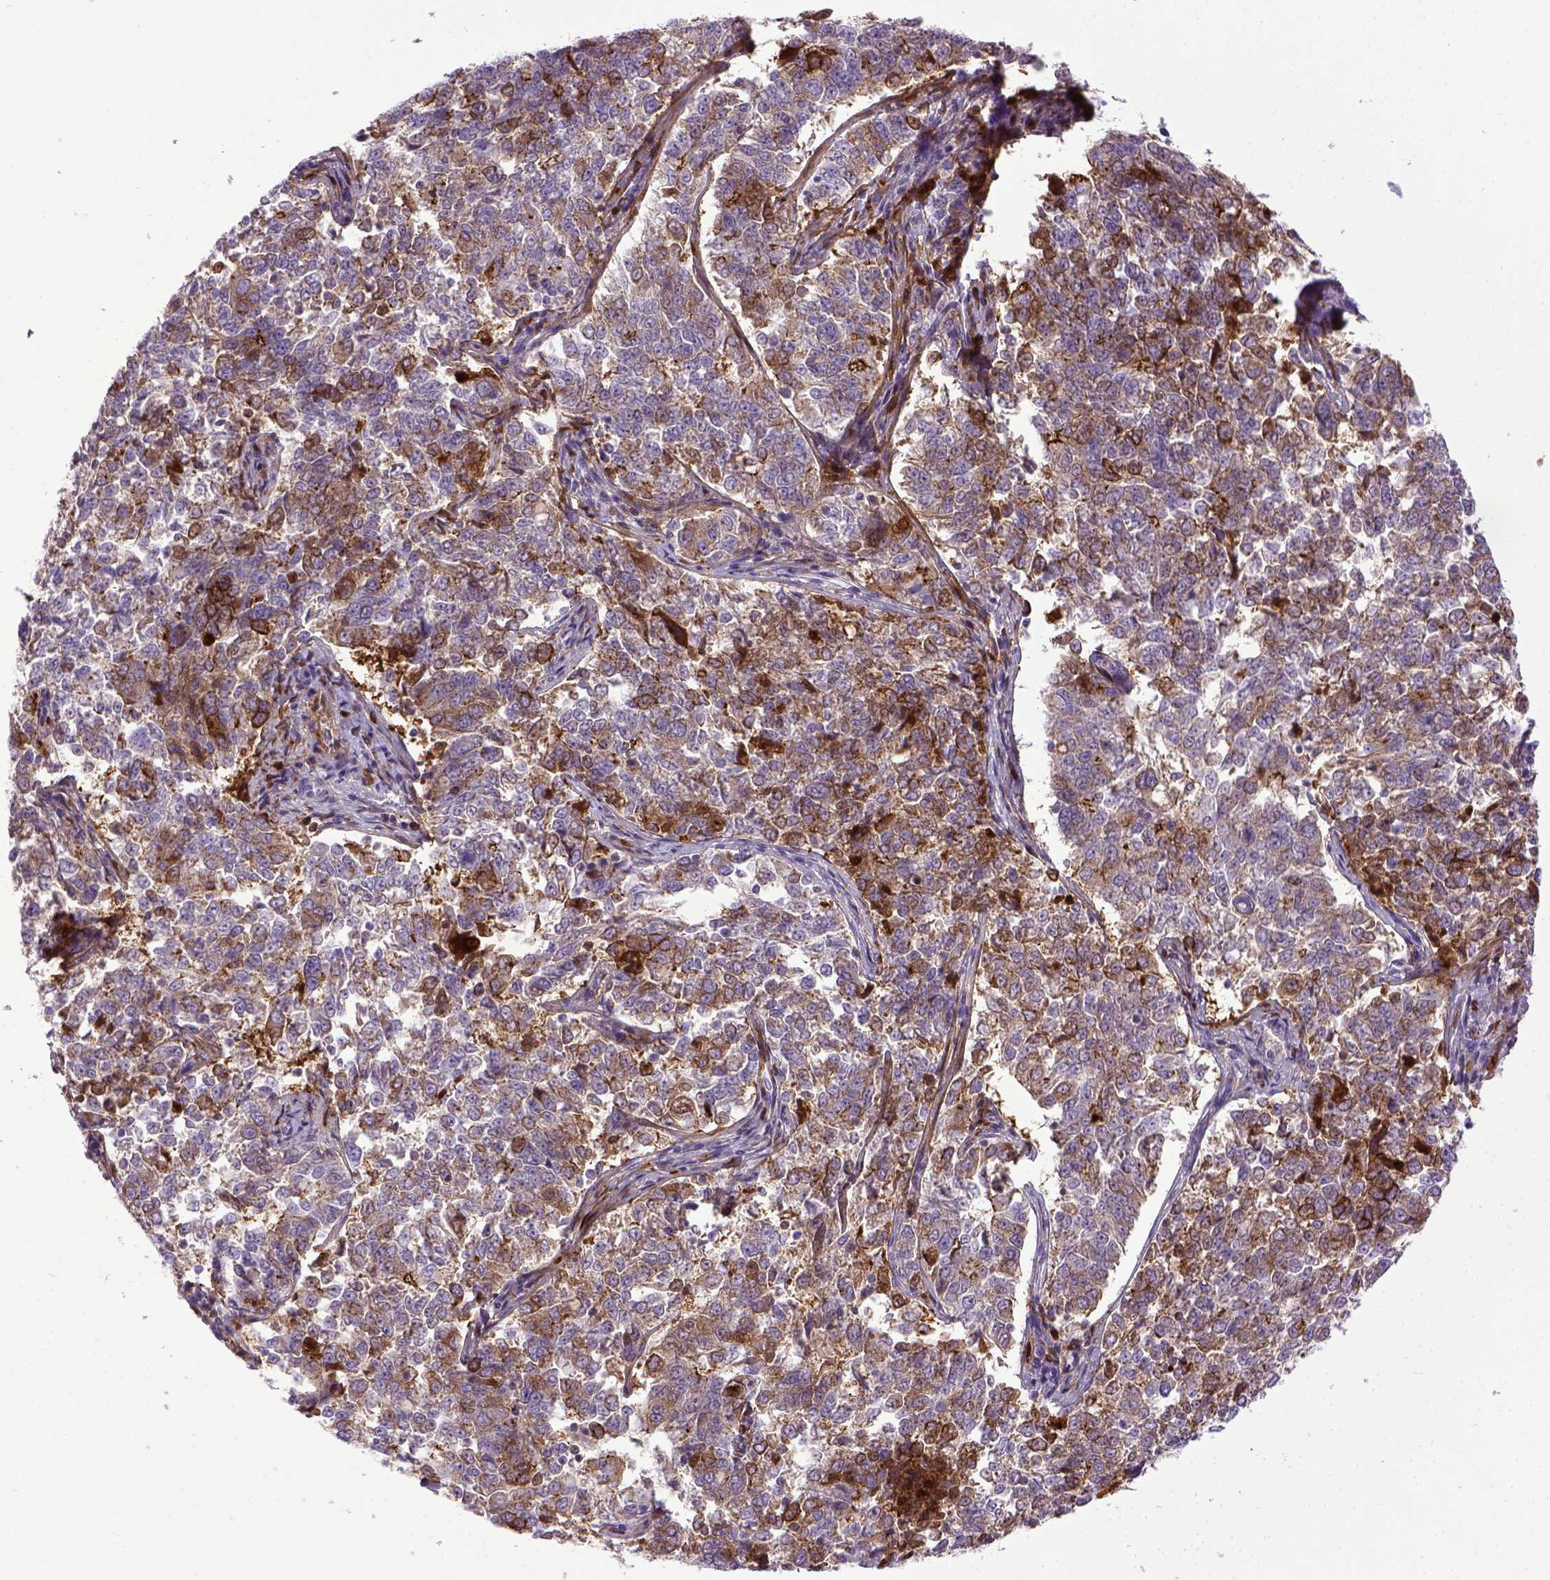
{"staining": {"intensity": "moderate", "quantity": ">75%", "location": "cytoplasmic/membranous"}, "tissue": "endometrial cancer", "cell_type": "Tumor cells", "image_type": "cancer", "snomed": [{"axis": "morphology", "description": "Adenocarcinoma, NOS"}, {"axis": "topography", "description": "Endometrium"}], "caption": "There is medium levels of moderate cytoplasmic/membranous expression in tumor cells of adenocarcinoma (endometrial), as demonstrated by immunohistochemical staining (brown color).", "gene": "CDH1", "patient": {"sex": "female", "age": 43}}